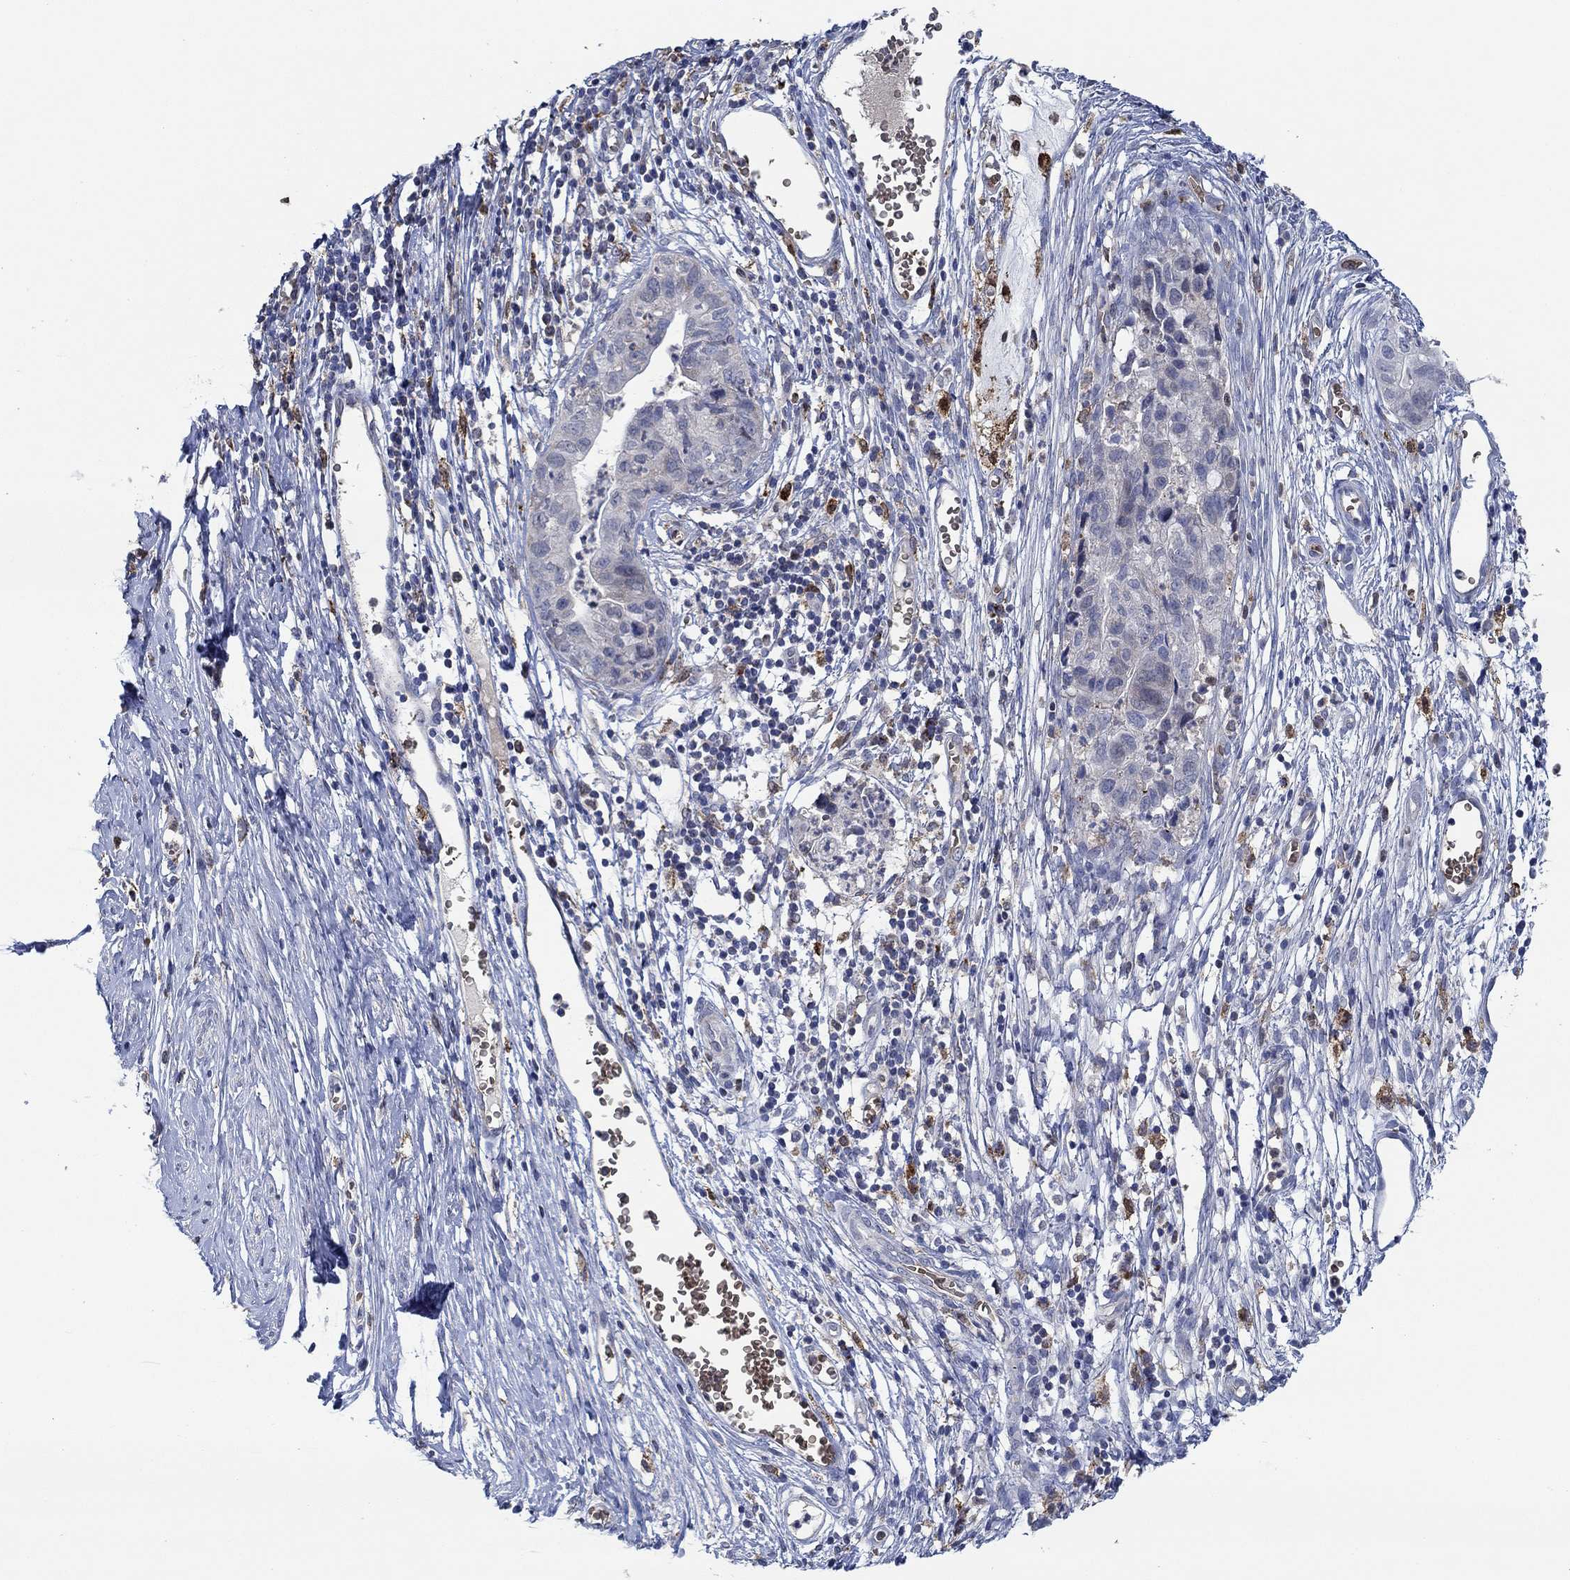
{"staining": {"intensity": "negative", "quantity": "none", "location": "none"}, "tissue": "cervical cancer", "cell_type": "Tumor cells", "image_type": "cancer", "snomed": [{"axis": "morphology", "description": "Adenocarcinoma, NOS"}, {"axis": "topography", "description": "Cervix"}], "caption": "A micrograph of cervical cancer stained for a protein reveals no brown staining in tumor cells.", "gene": "MPP1", "patient": {"sex": "female", "age": 44}}